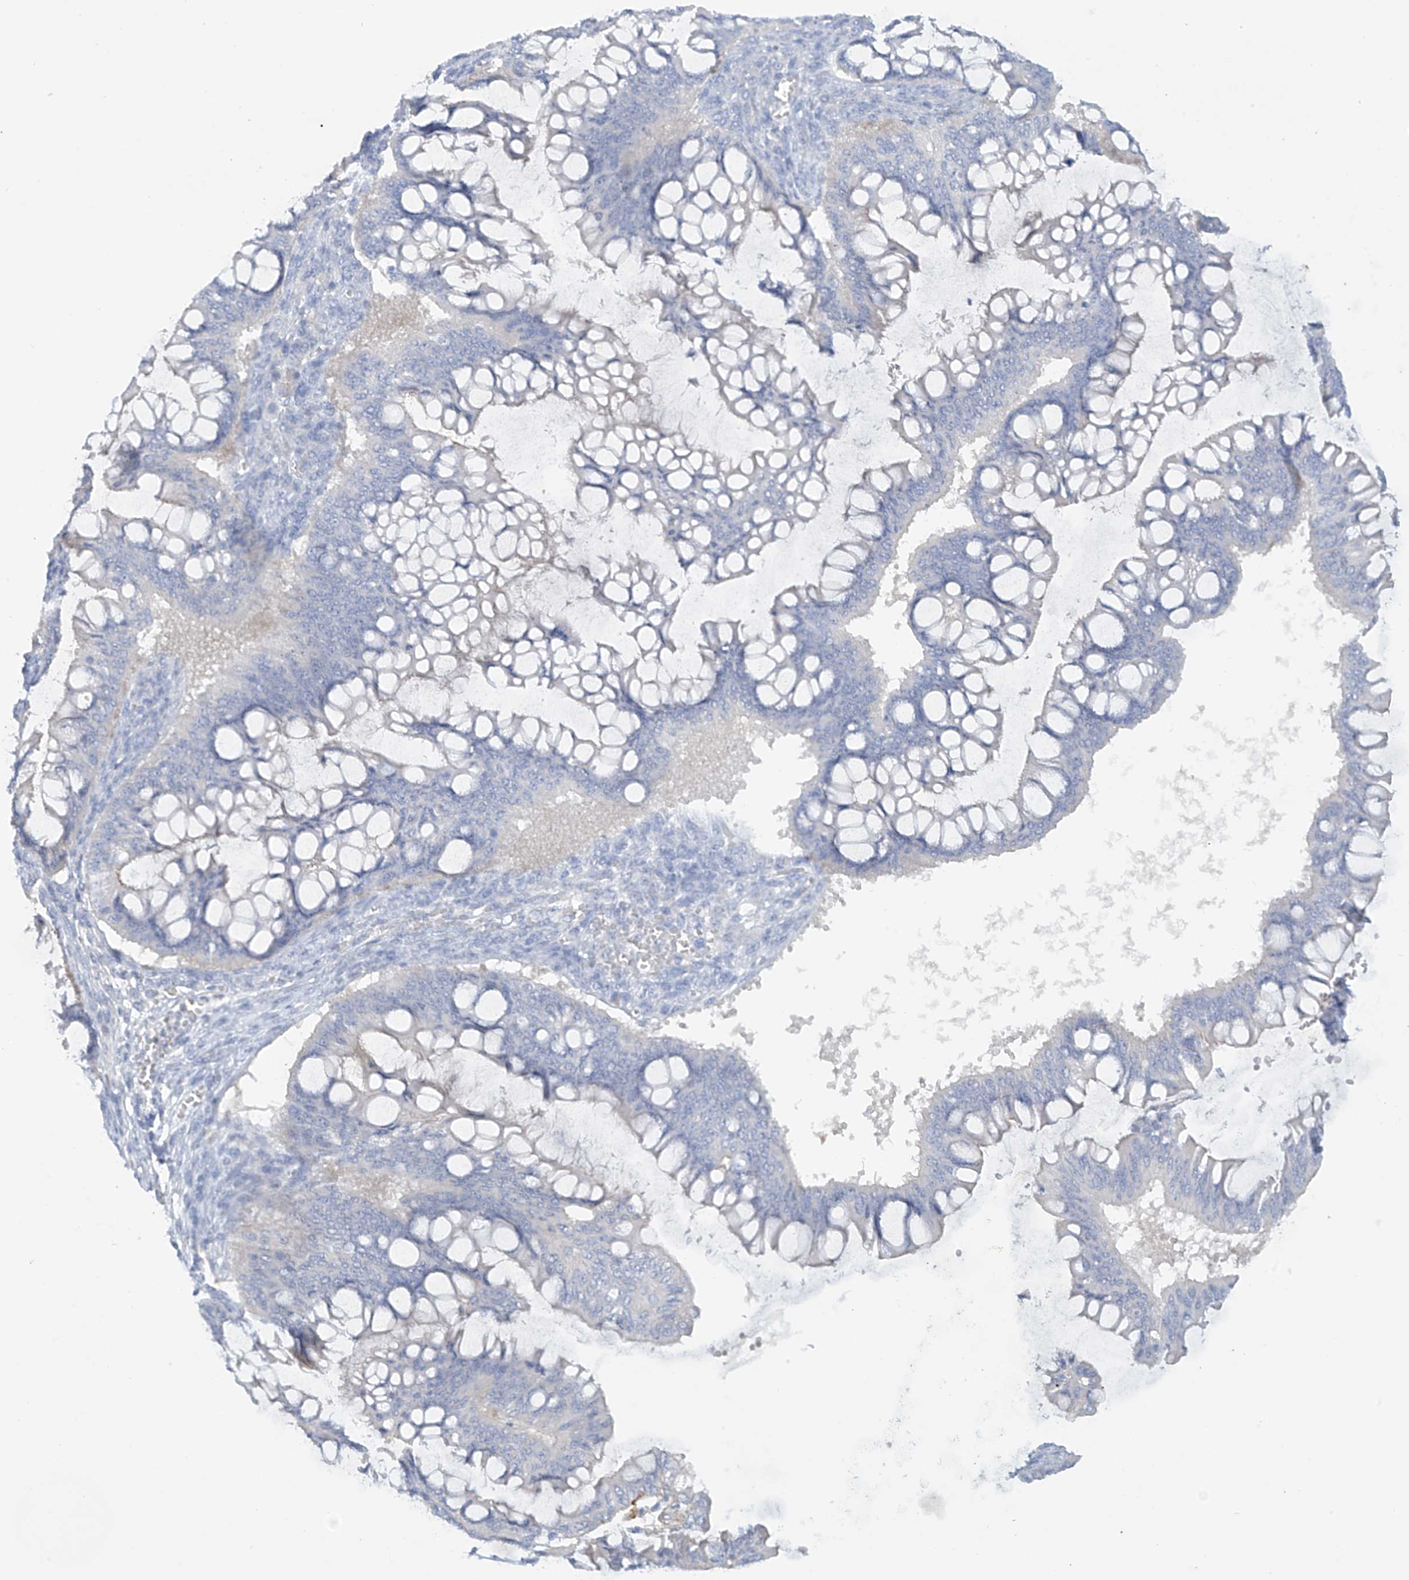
{"staining": {"intensity": "negative", "quantity": "none", "location": "none"}, "tissue": "ovarian cancer", "cell_type": "Tumor cells", "image_type": "cancer", "snomed": [{"axis": "morphology", "description": "Cystadenocarcinoma, mucinous, NOS"}, {"axis": "topography", "description": "Ovary"}], "caption": "This histopathology image is of ovarian cancer (mucinous cystadenocarcinoma) stained with immunohistochemistry to label a protein in brown with the nuclei are counter-stained blue. There is no expression in tumor cells.", "gene": "TRMT2B", "patient": {"sex": "female", "age": 73}}